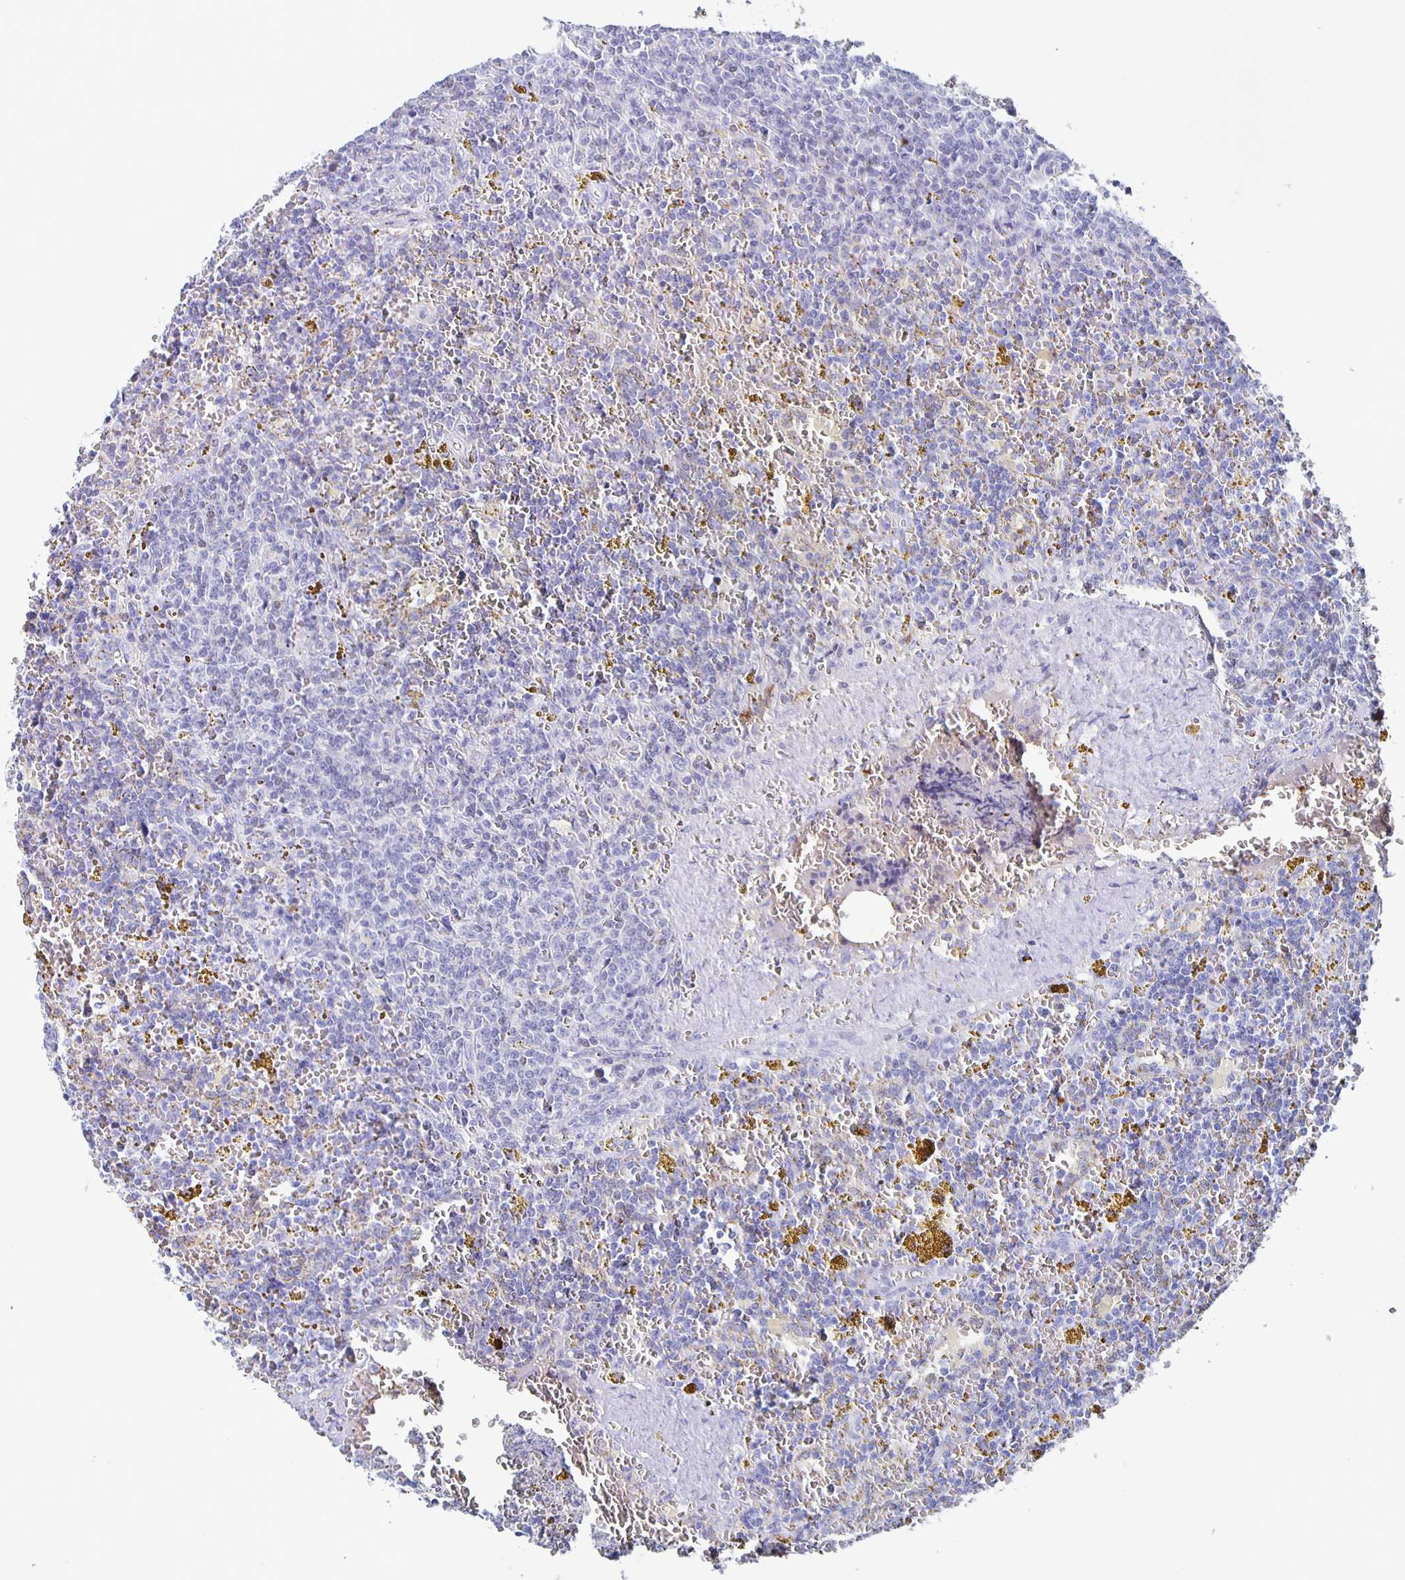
{"staining": {"intensity": "negative", "quantity": "none", "location": "none"}, "tissue": "lymphoma", "cell_type": "Tumor cells", "image_type": "cancer", "snomed": [{"axis": "morphology", "description": "Malignant lymphoma, non-Hodgkin's type, Low grade"}, {"axis": "topography", "description": "Spleen"}, {"axis": "topography", "description": "Lymph node"}], "caption": "Immunohistochemical staining of human malignant lymphoma, non-Hodgkin's type (low-grade) reveals no significant staining in tumor cells.", "gene": "FGA", "patient": {"sex": "female", "age": 66}}